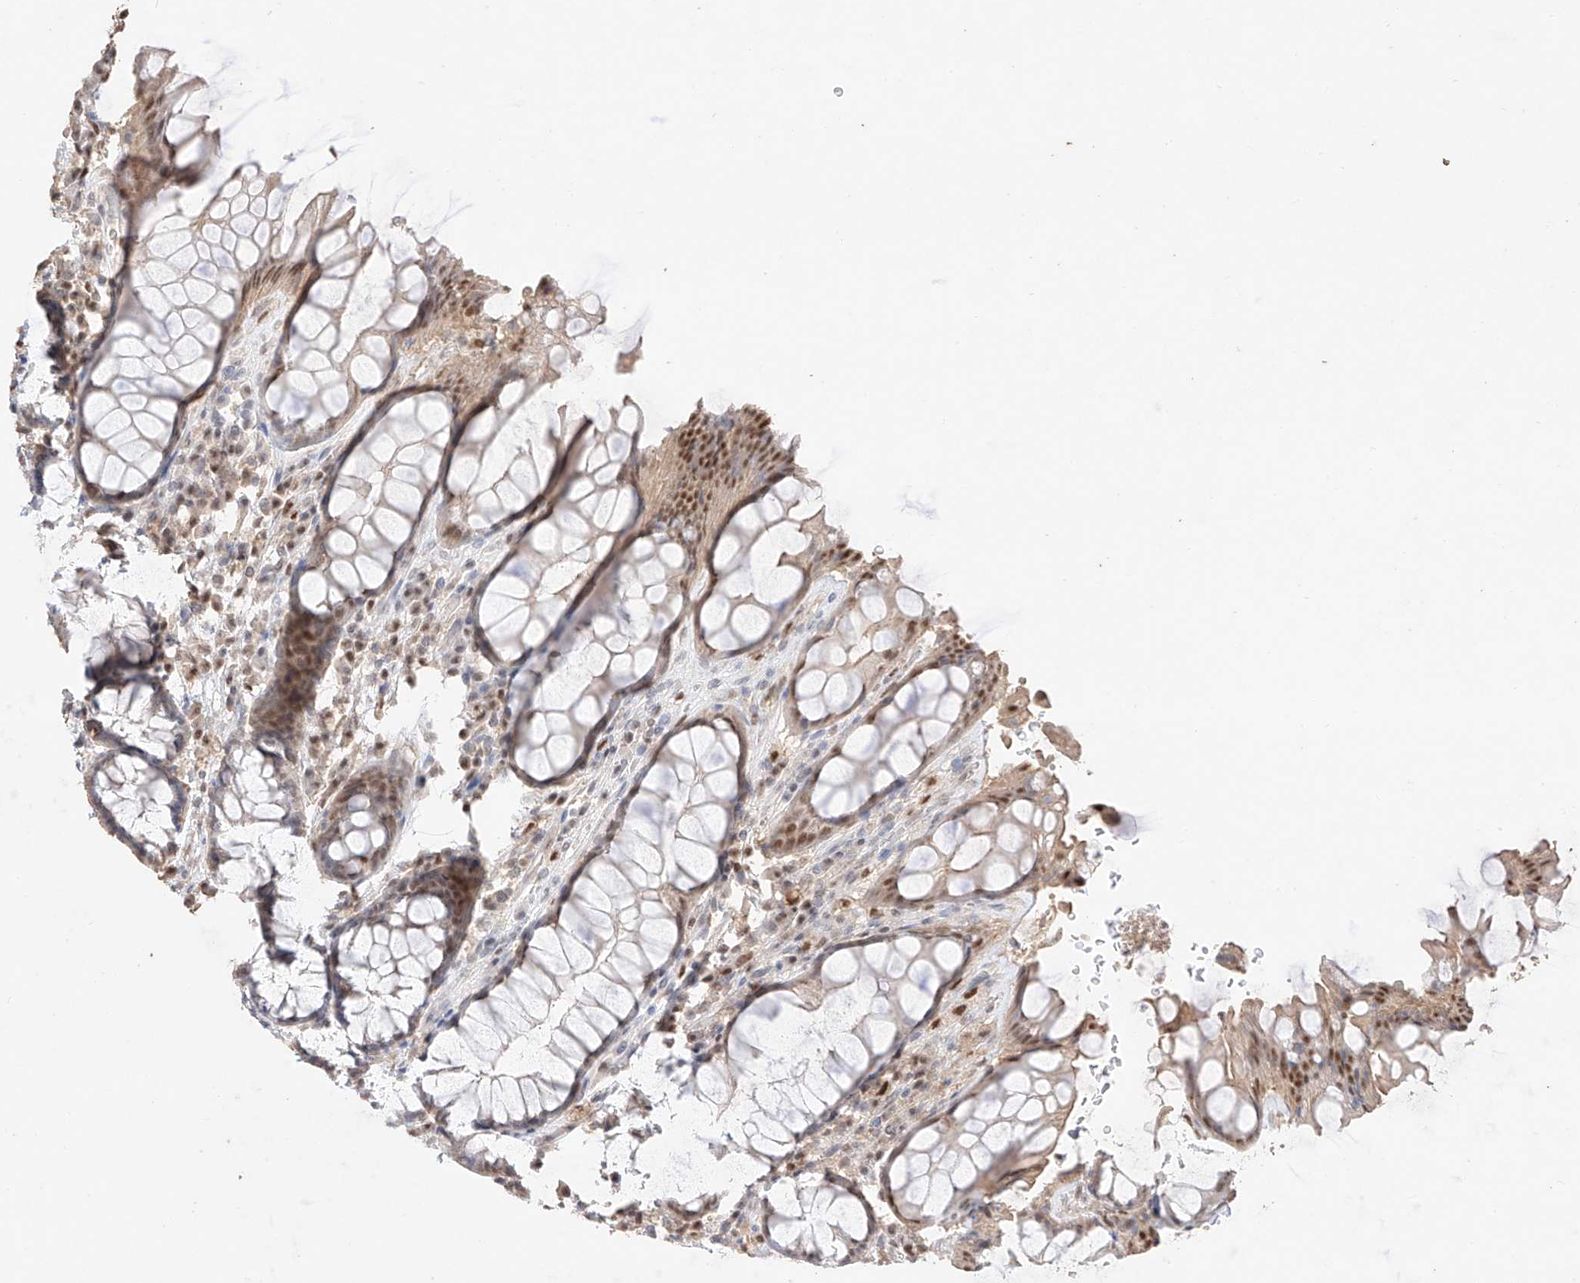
{"staining": {"intensity": "moderate", "quantity": ">75%", "location": "cytoplasmic/membranous,nuclear"}, "tissue": "rectum", "cell_type": "Glandular cells", "image_type": "normal", "snomed": [{"axis": "morphology", "description": "Normal tissue, NOS"}, {"axis": "topography", "description": "Rectum"}], "caption": "Protein analysis of normal rectum reveals moderate cytoplasmic/membranous,nuclear staining in about >75% of glandular cells. (Brightfield microscopy of DAB IHC at high magnification).", "gene": "APIP", "patient": {"sex": "male", "age": 64}}